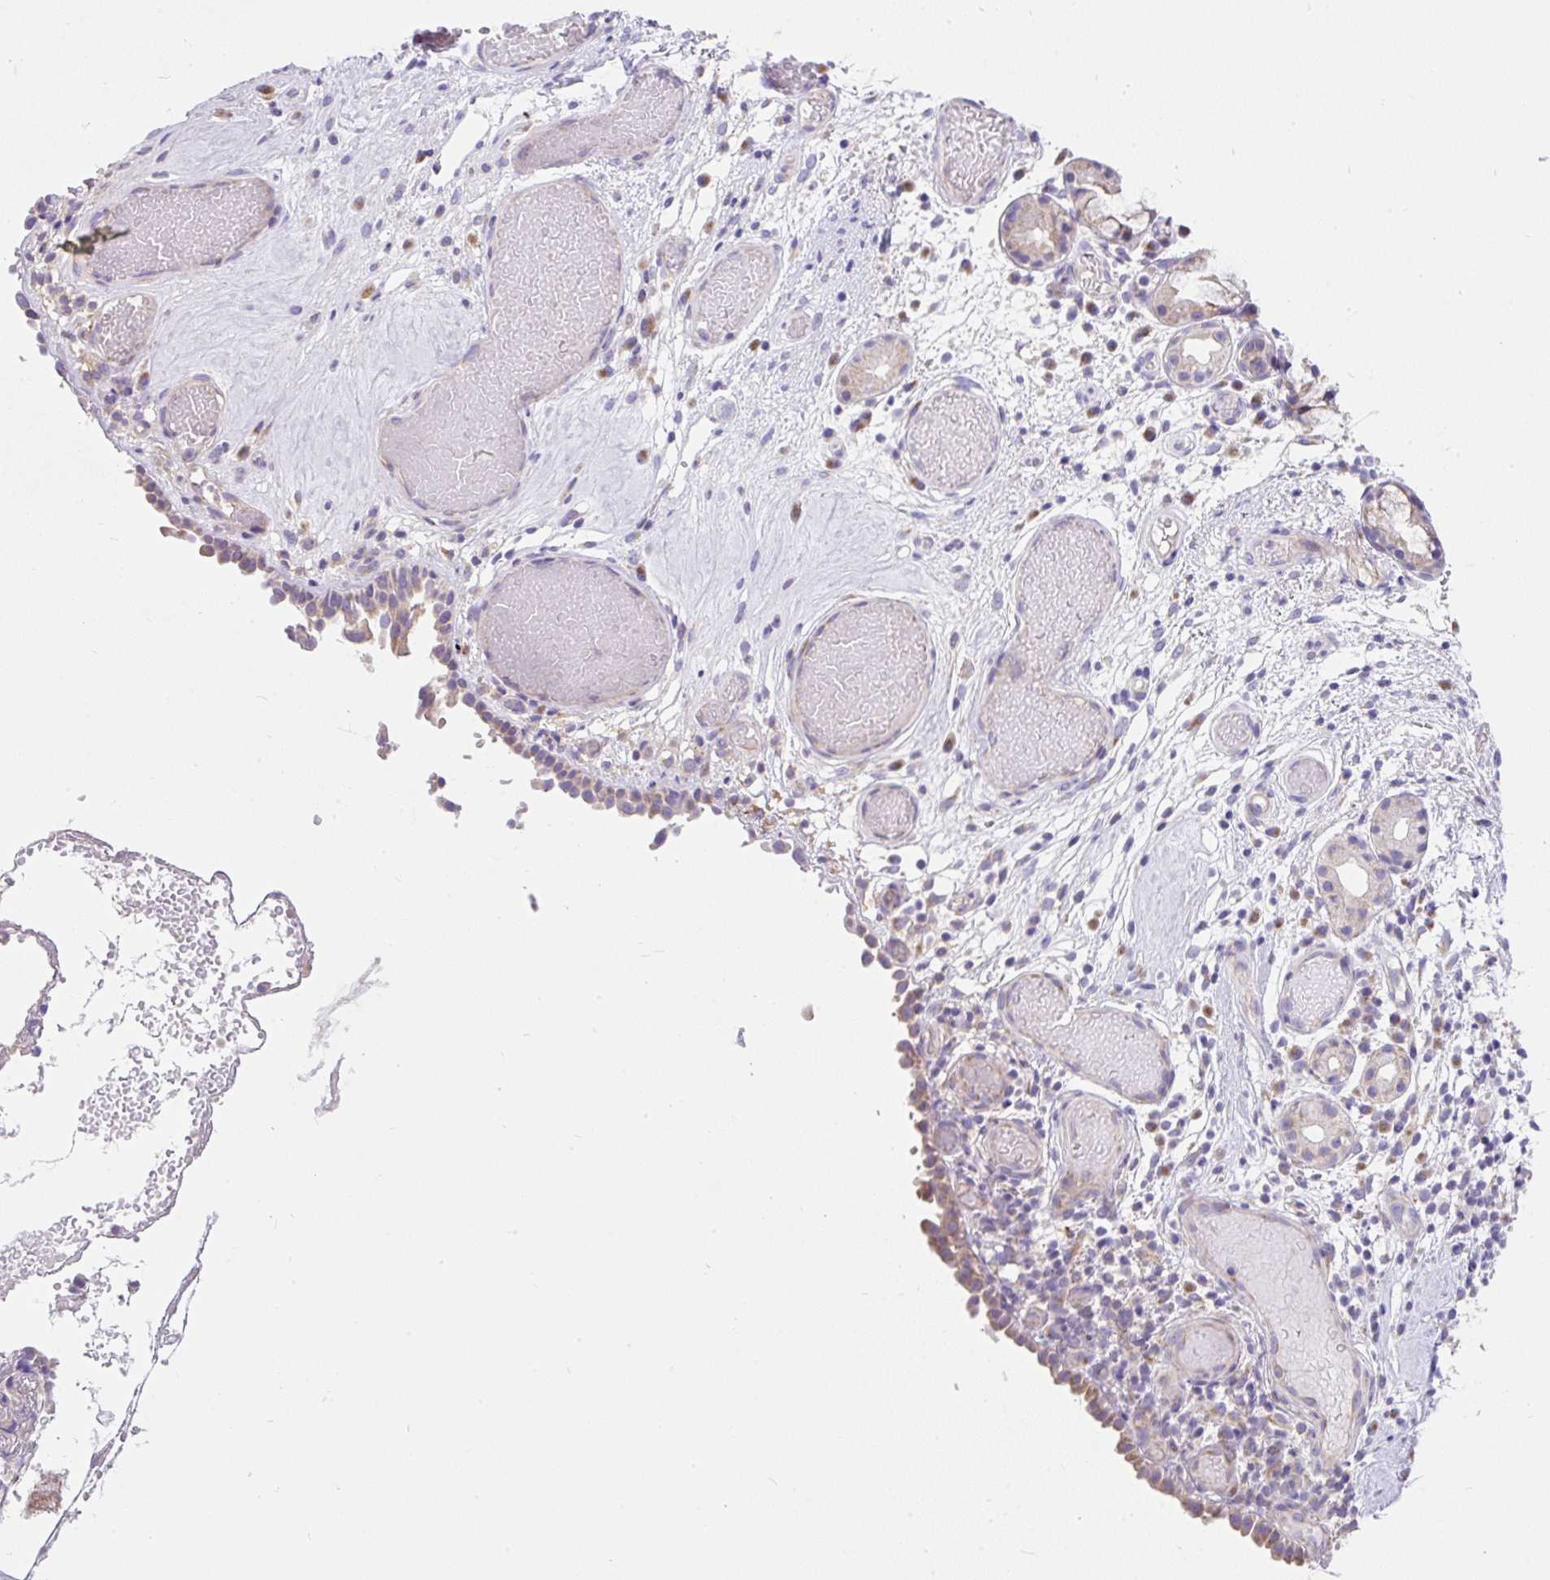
{"staining": {"intensity": "weak", "quantity": ">75%", "location": "cytoplasmic/membranous"}, "tissue": "nasopharynx", "cell_type": "Respiratory epithelial cells", "image_type": "normal", "snomed": [{"axis": "morphology", "description": "Normal tissue, NOS"}, {"axis": "morphology", "description": "Inflammation, NOS"}, {"axis": "topography", "description": "Nasopharynx"}], "caption": "Weak cytoplasmic/membranous protein expression is seen in approximately >75% of respiratory epithelial cells in nasopharynx. (DAB = brown stain, brightfield microscopy at high magnification).", "gene": "SUSD5", "patient": {"sex": "male", "age": 54}}